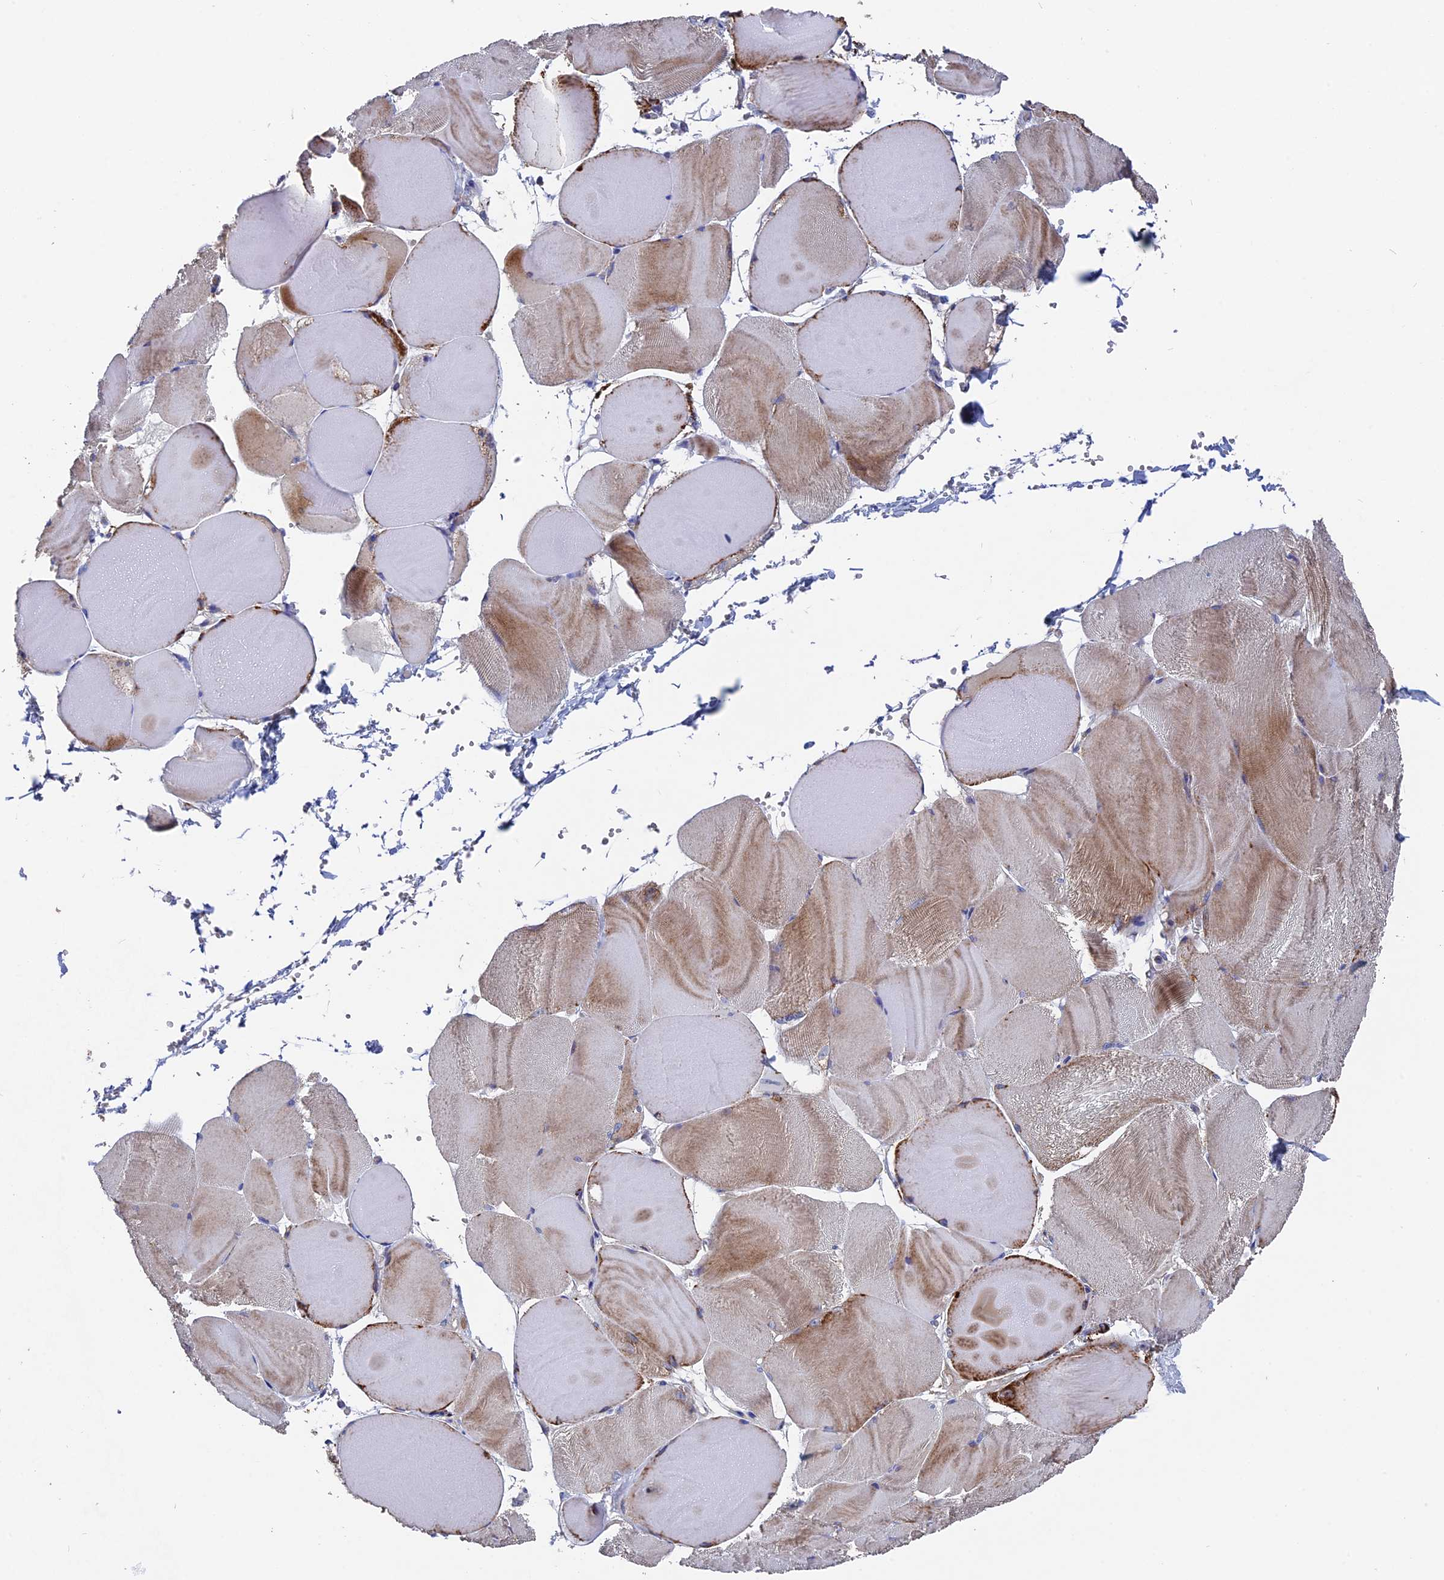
{"staining": {"intensity": "moderate", "quantity": "25%-75%", "location": "cytoplasmic/membranous"}, "tissue": "skeletal muscle", "cell_type": "Myocytes", "image_type": "normal", "snomed": [{"axis": "morphology", "description": "Normal tissue, NOS"}, {"axis": "morphology", "description": "Basal cell carcinoma"}, {"axis": "topography", "description": "Skeletal muscle"}], "caption": "IHC micrograph of unremarkable skeletal muscle stained for a protein (brown), which demonstrates medium levels of moderate cytoplasmic/membranous expression in about 25%-75% of myocytes.", "gene": "TGFA", "patient": {"sex": "female", "age": 64}}